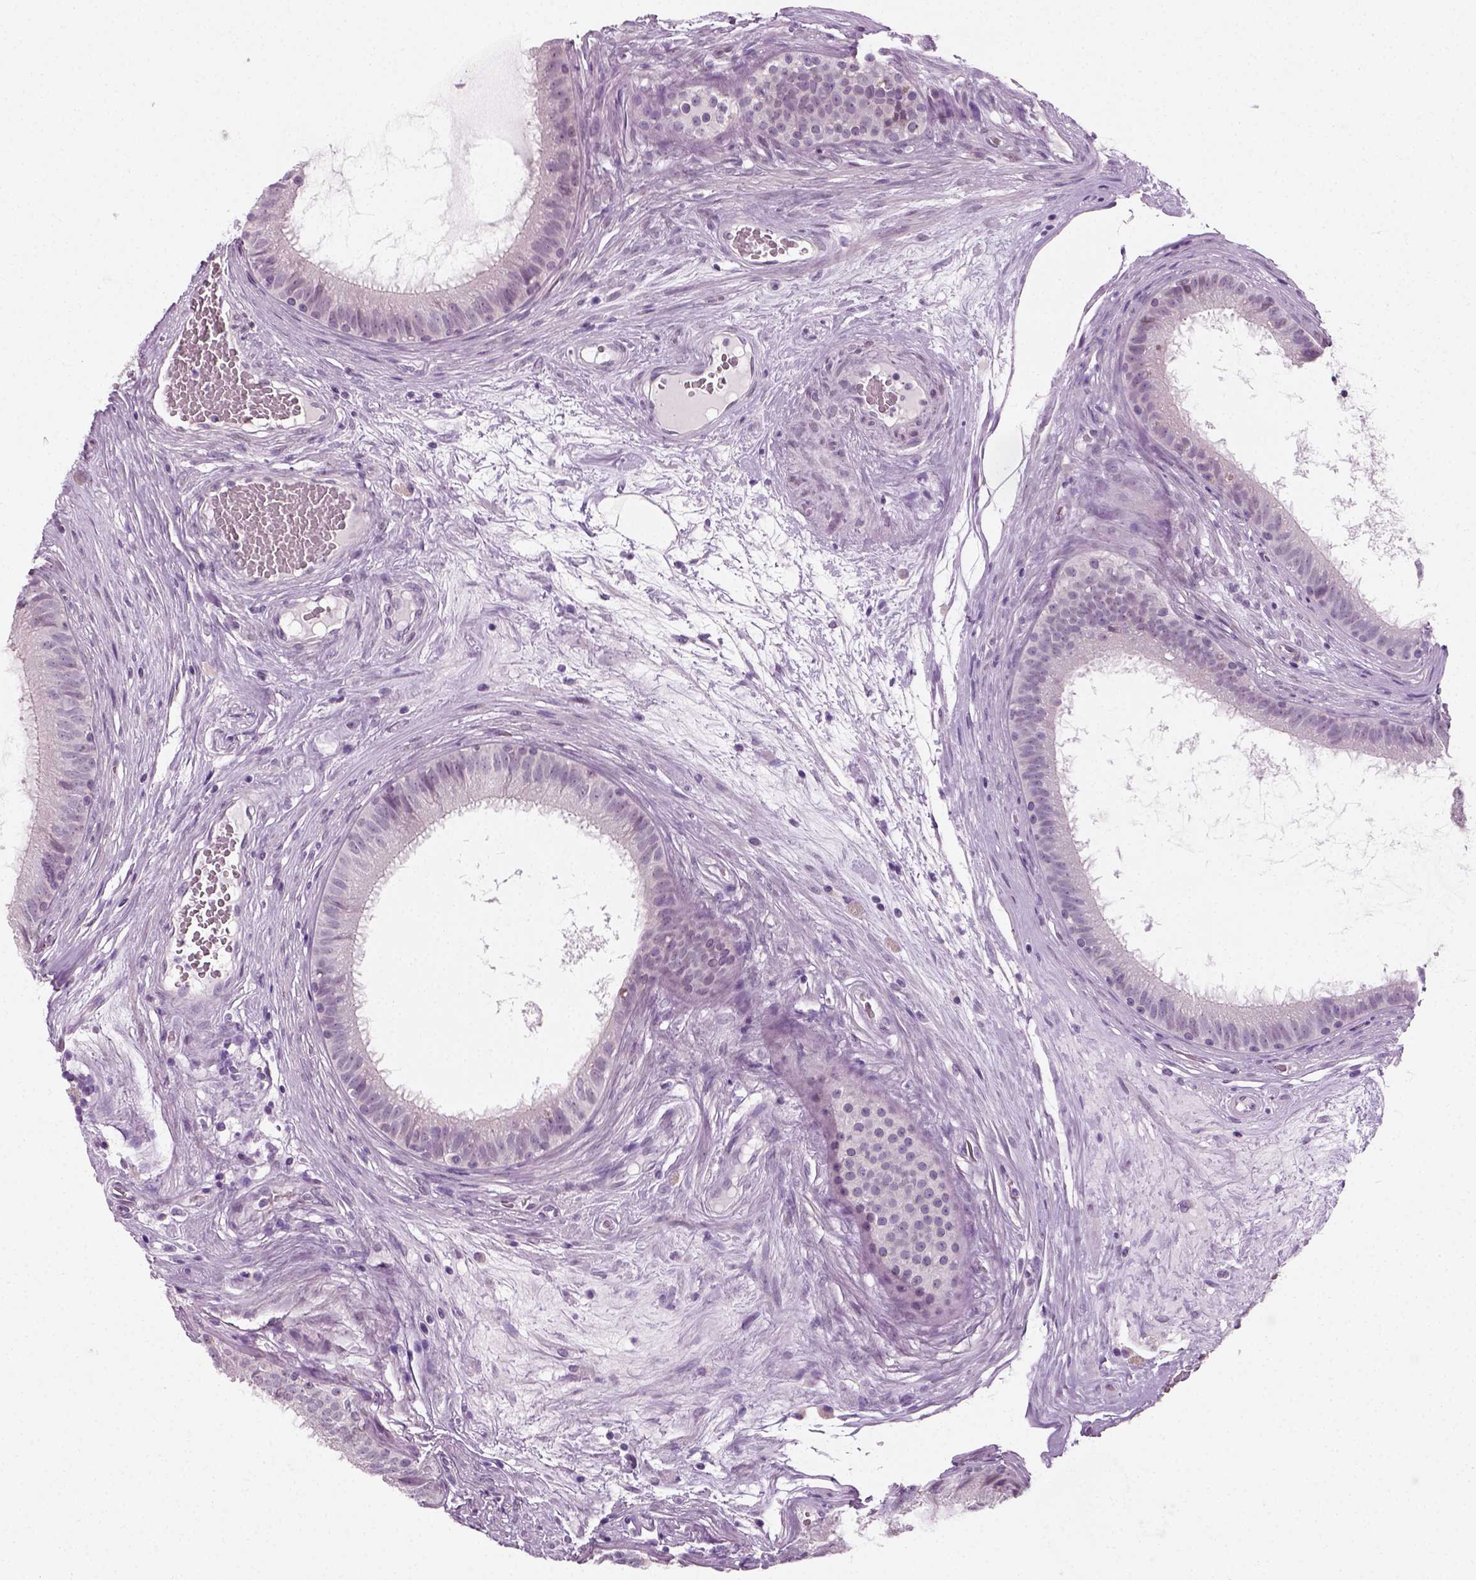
{"staining": {"intensity": "negative", "quantity": "none", "location": "none"}, "tissue": "epididymis", "cell_type": "Glandular cells", "image_type": "normal", "snomed": [{"axis": "morphology", "description": "Normal tissue, NOS"}, {"axis": "topography", "description": "Epididymis"}], "caption": "Immunohistochemical staining of unremarkable human epididymis exhibits no significant staining in glandular cells. (IHC, brightfield microscopy, high magnification).", "gene": "SPATA31E1", "patient": {"sex": "male", "age": 59}}